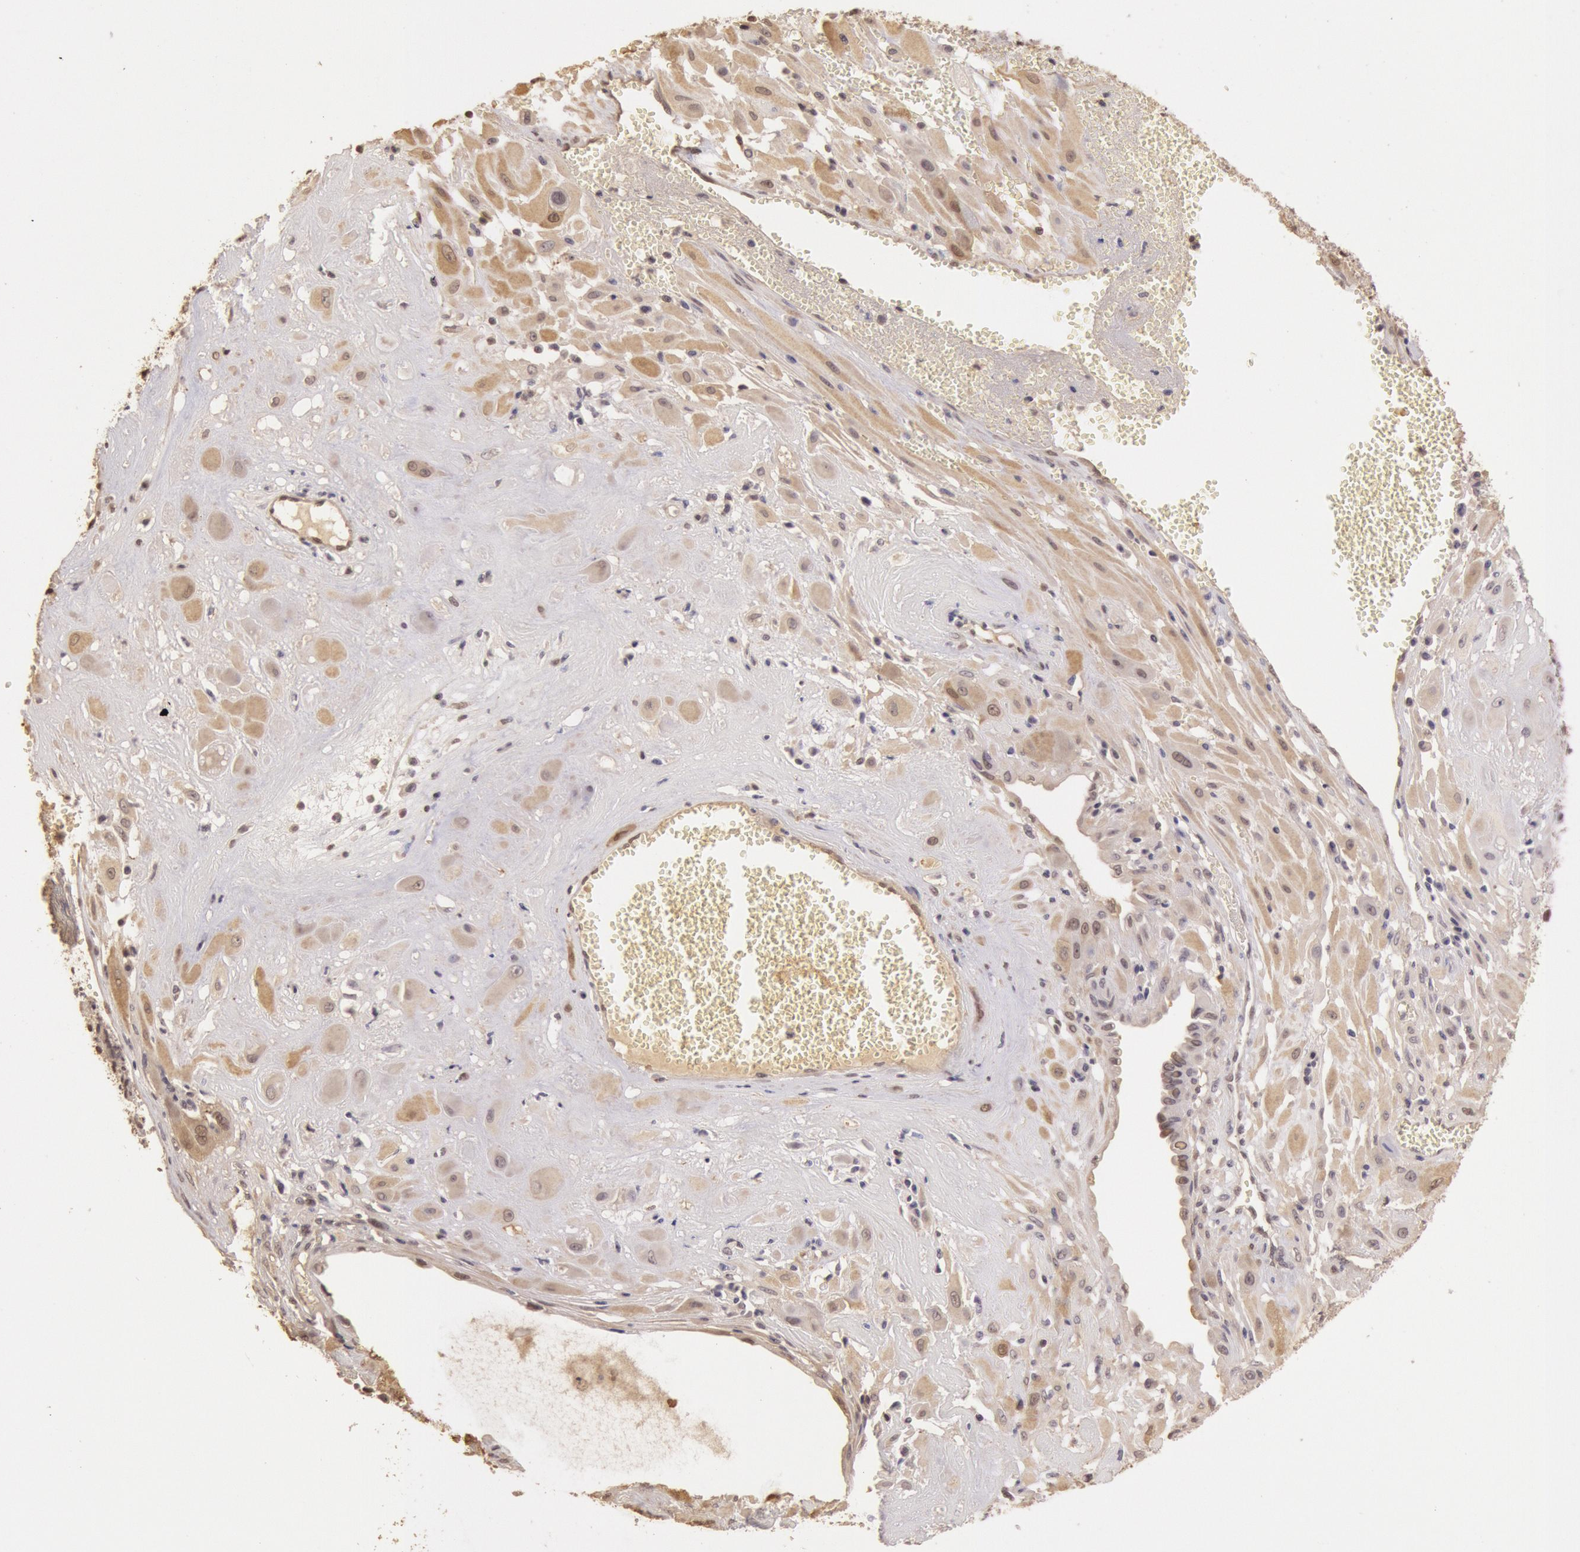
{"staining": {"intensity": "weak", "quantity": "25%-75%", "location": "cytoplasmic/membranous"}, "tissue": "cervical cancer", "cell_type": "Tumor cells", "image_type": "cancer", "snomed": [{"axis": "morphology", "description": "Squamous cell carcinoma, NOS"}, {"axis": "topography", "description": "Cervix"}], "caption": "The image reveals a brown stain indicating the presence of a protein in the cytoplasmic/membranous of tumor cells in squamous cell carcinoma (cervical). The protein of interest is shown in brown color, while the nuclei are stained blue.", "gene": "SOD1", "patient": {"sex": "female", "age": 34}}